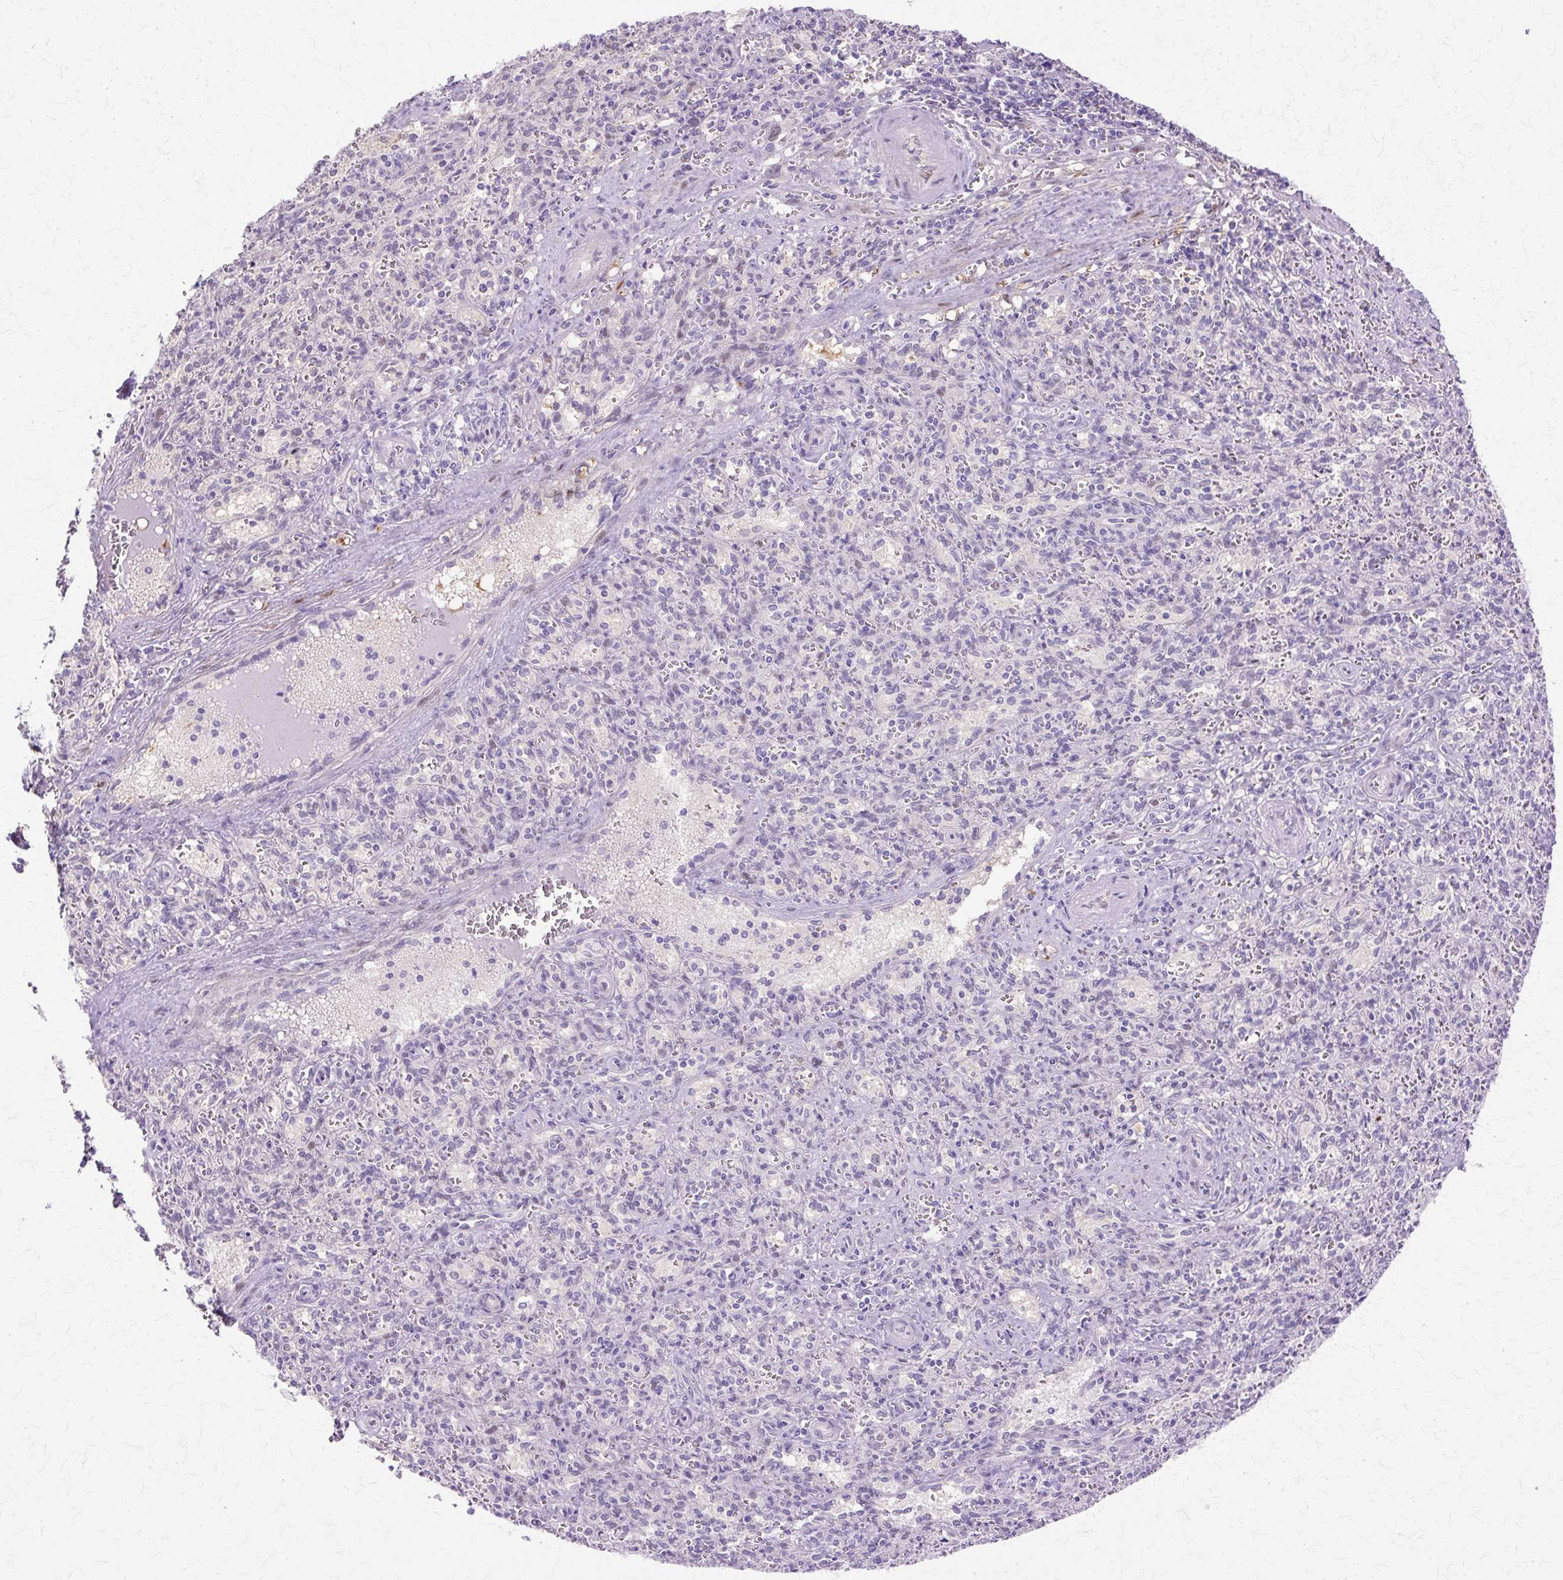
{"staining": {"intensity": "negative", "quantity": "none", "location": "none"}, "tissue": "spleen", "cell_type": "Cells in red pulp", "image_type": "normal", "snomed": [{"axis": "morphology", "description": "Normal tissue, NOS"}, {"axis": "topography", "description": "Spleen"}], "caption": "This image is of normal spleen stained with IHC to label a protein in brown with the nuclei are counter-stained blue. There is no expression in cells in red pulp.", "gene": "HSPA1A", "patient": {"sex": "female", "age": 26}}